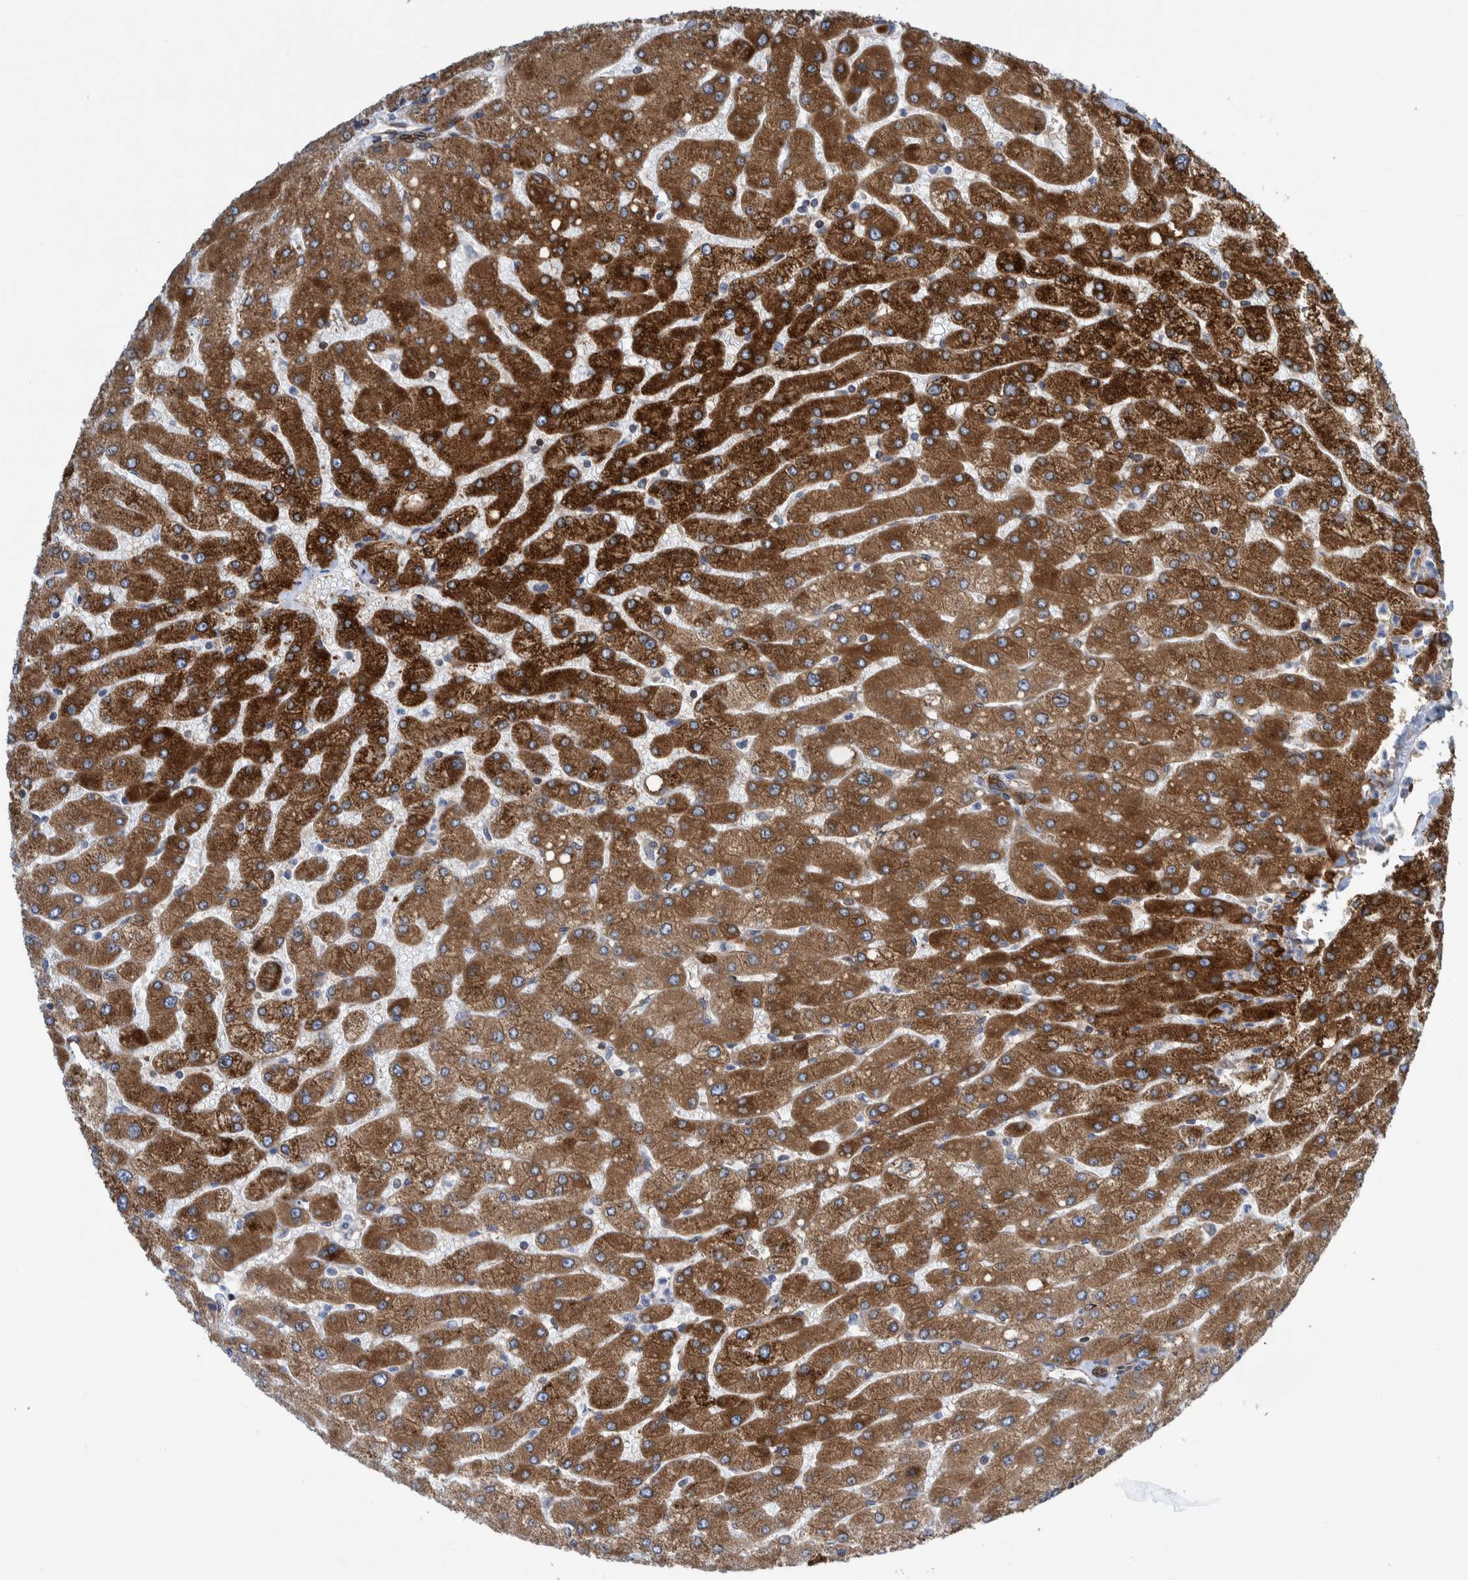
{"staining": {"intensity": "strong", "quantity": ">75%", "location": "cytoplasmic/membranous"}, "tissue": "liver", "cell_type": "Cholangiocytes", "image_type": "normal", "snomed": [{"axis": "morphology", "description": "Normal tissue, NOS"}, {"axis": "topography", "description": "Liver"}], "caption": "A high-resolution histopathology image shows immunohistochemistry staining of normal liver, which exhibits strong cytoplasmic/membranous positivity in about >75% of cholangiocytes.", "gene": "THEM6", "patient": {"sex": "male", "age": 55}}